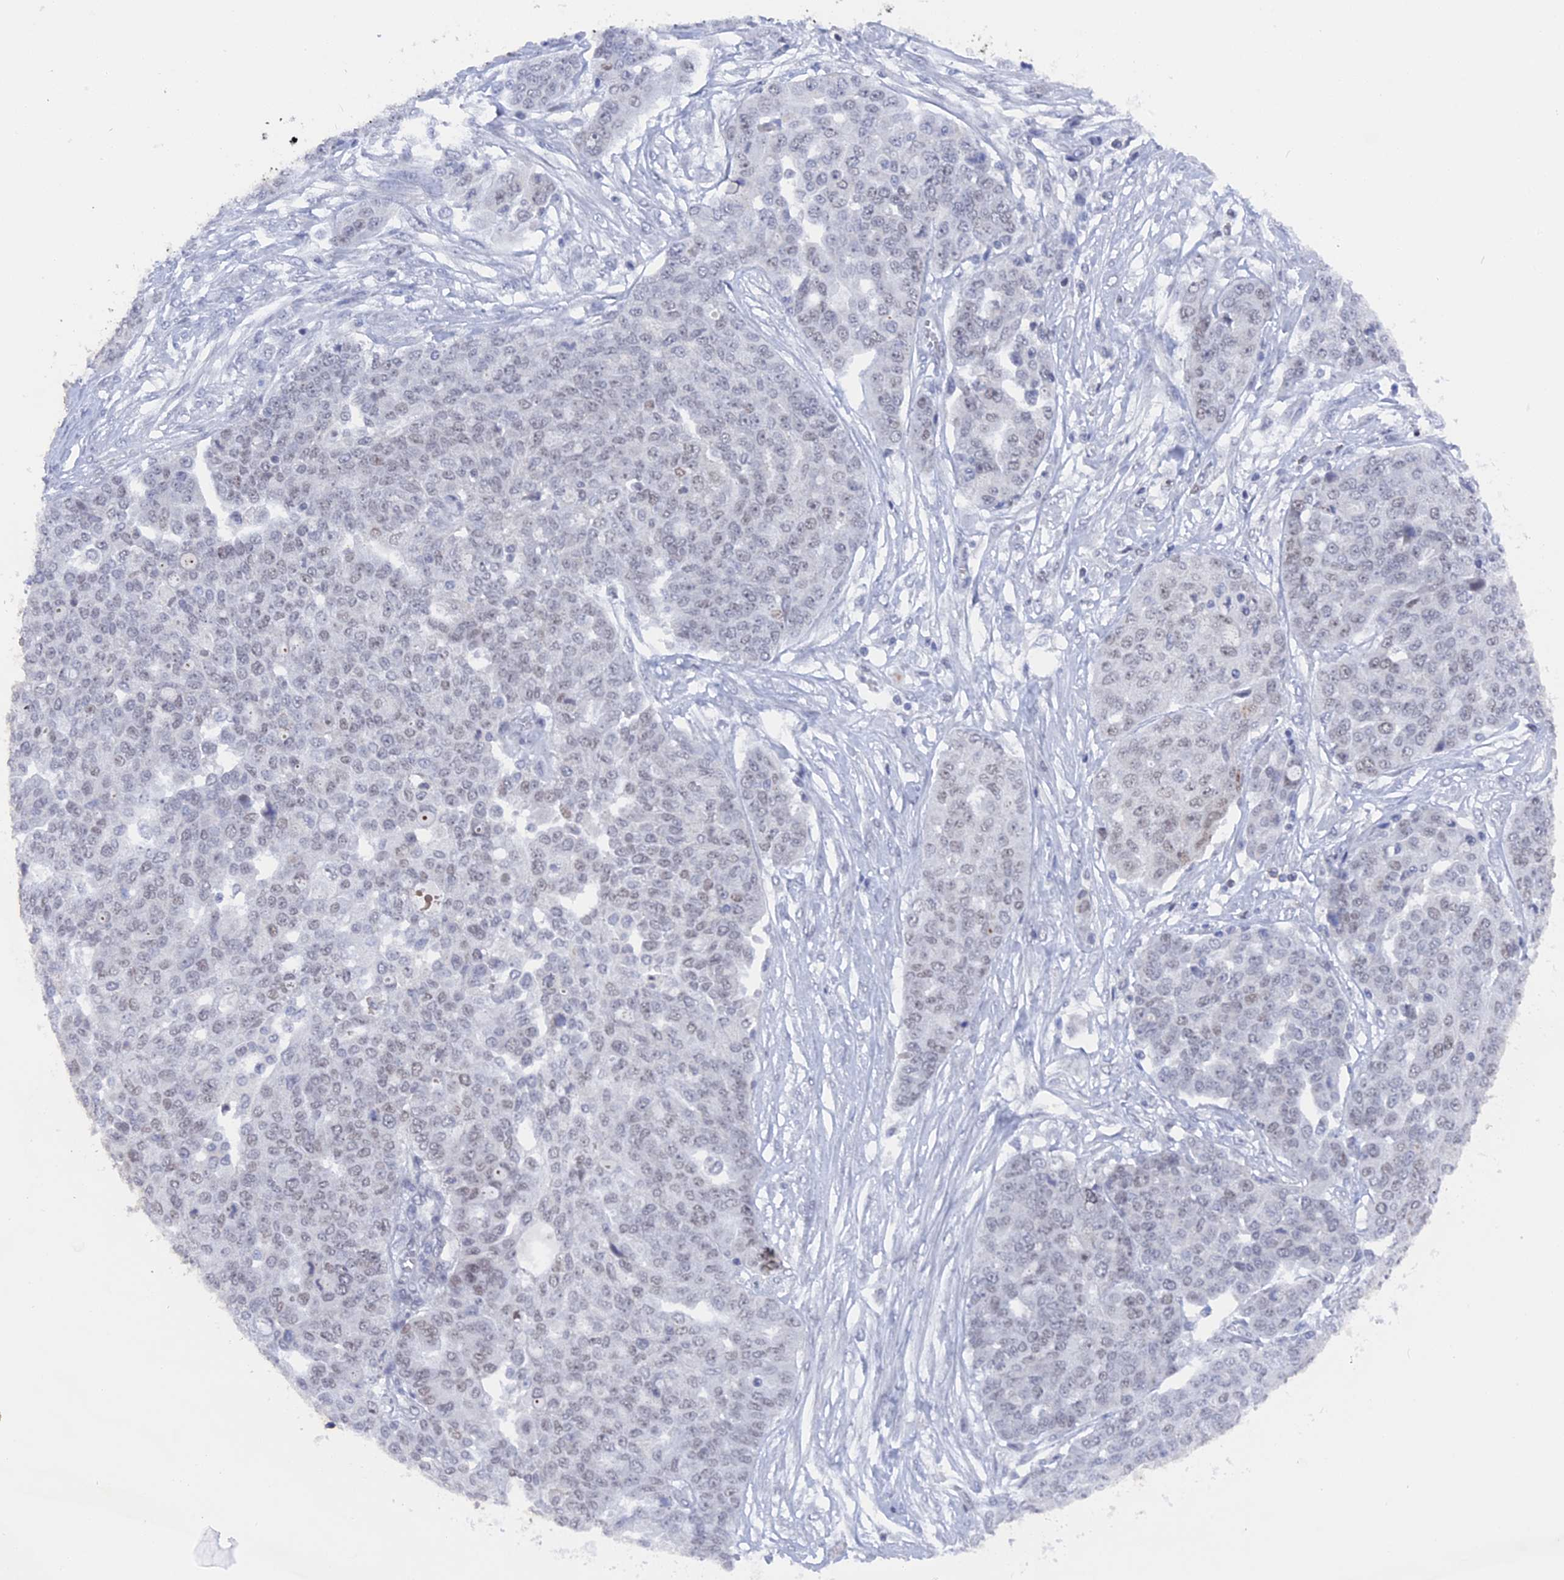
{"staining": {"intensity": "weak", "quantity": "<25%", "location": "nuclear"}, "tissue": "ovarian cancer", "cell_type": "Tumor cells", "image_type": "cancer", "snomed": [{"axis": "morphology", "description": "Cystadenocarcinoma, serous, NOS"}, {"axis": "topography", "description": "Soft tissue"}, {"axis": "topography", "description": "Ovary"}], "caption": "IHC of ovarian serous cystadenocarcinoma displays no staining in tumor cells. Nuclei are stained in blue.", "gene": "BRD2", "patient": {"sex": "female", "age": 57}}